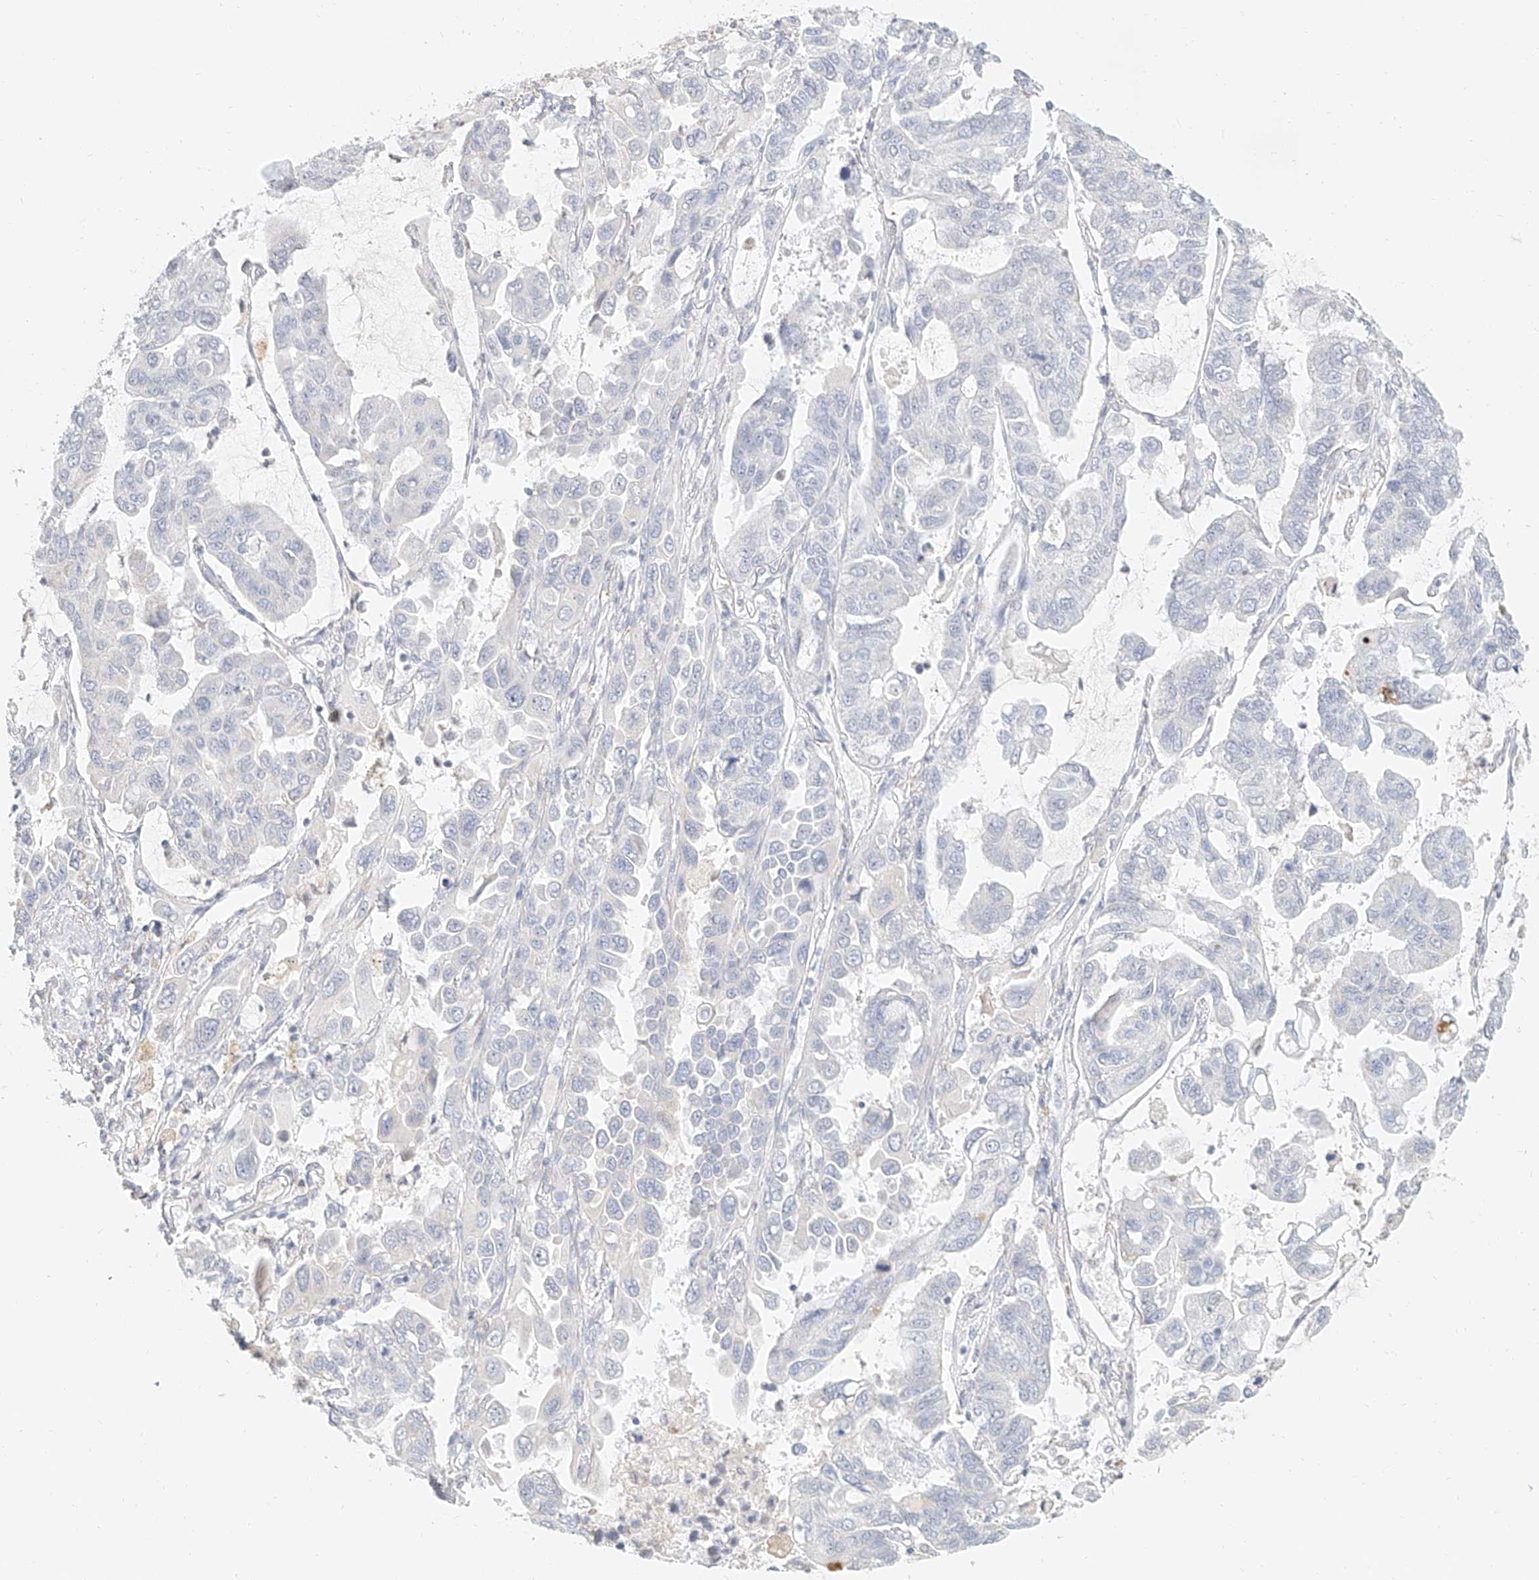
{"staining": {"intensity": "negative", "quantity": "none", "location": "none"}, "tissue": "lung cancer", "cell_type": "Tumor cells", "image_type": "cancer", "snomed": [{"axis": "morphology", "description": "Adenocarcinoma, NOS"}, {"axis": "topography", "description": "Lung"}], "caption": "The micrograph exhibits no staining of tumor cells in lung cancer.", "gene": "CXorf58", "patient": {"sex": "male", "age": 64}}